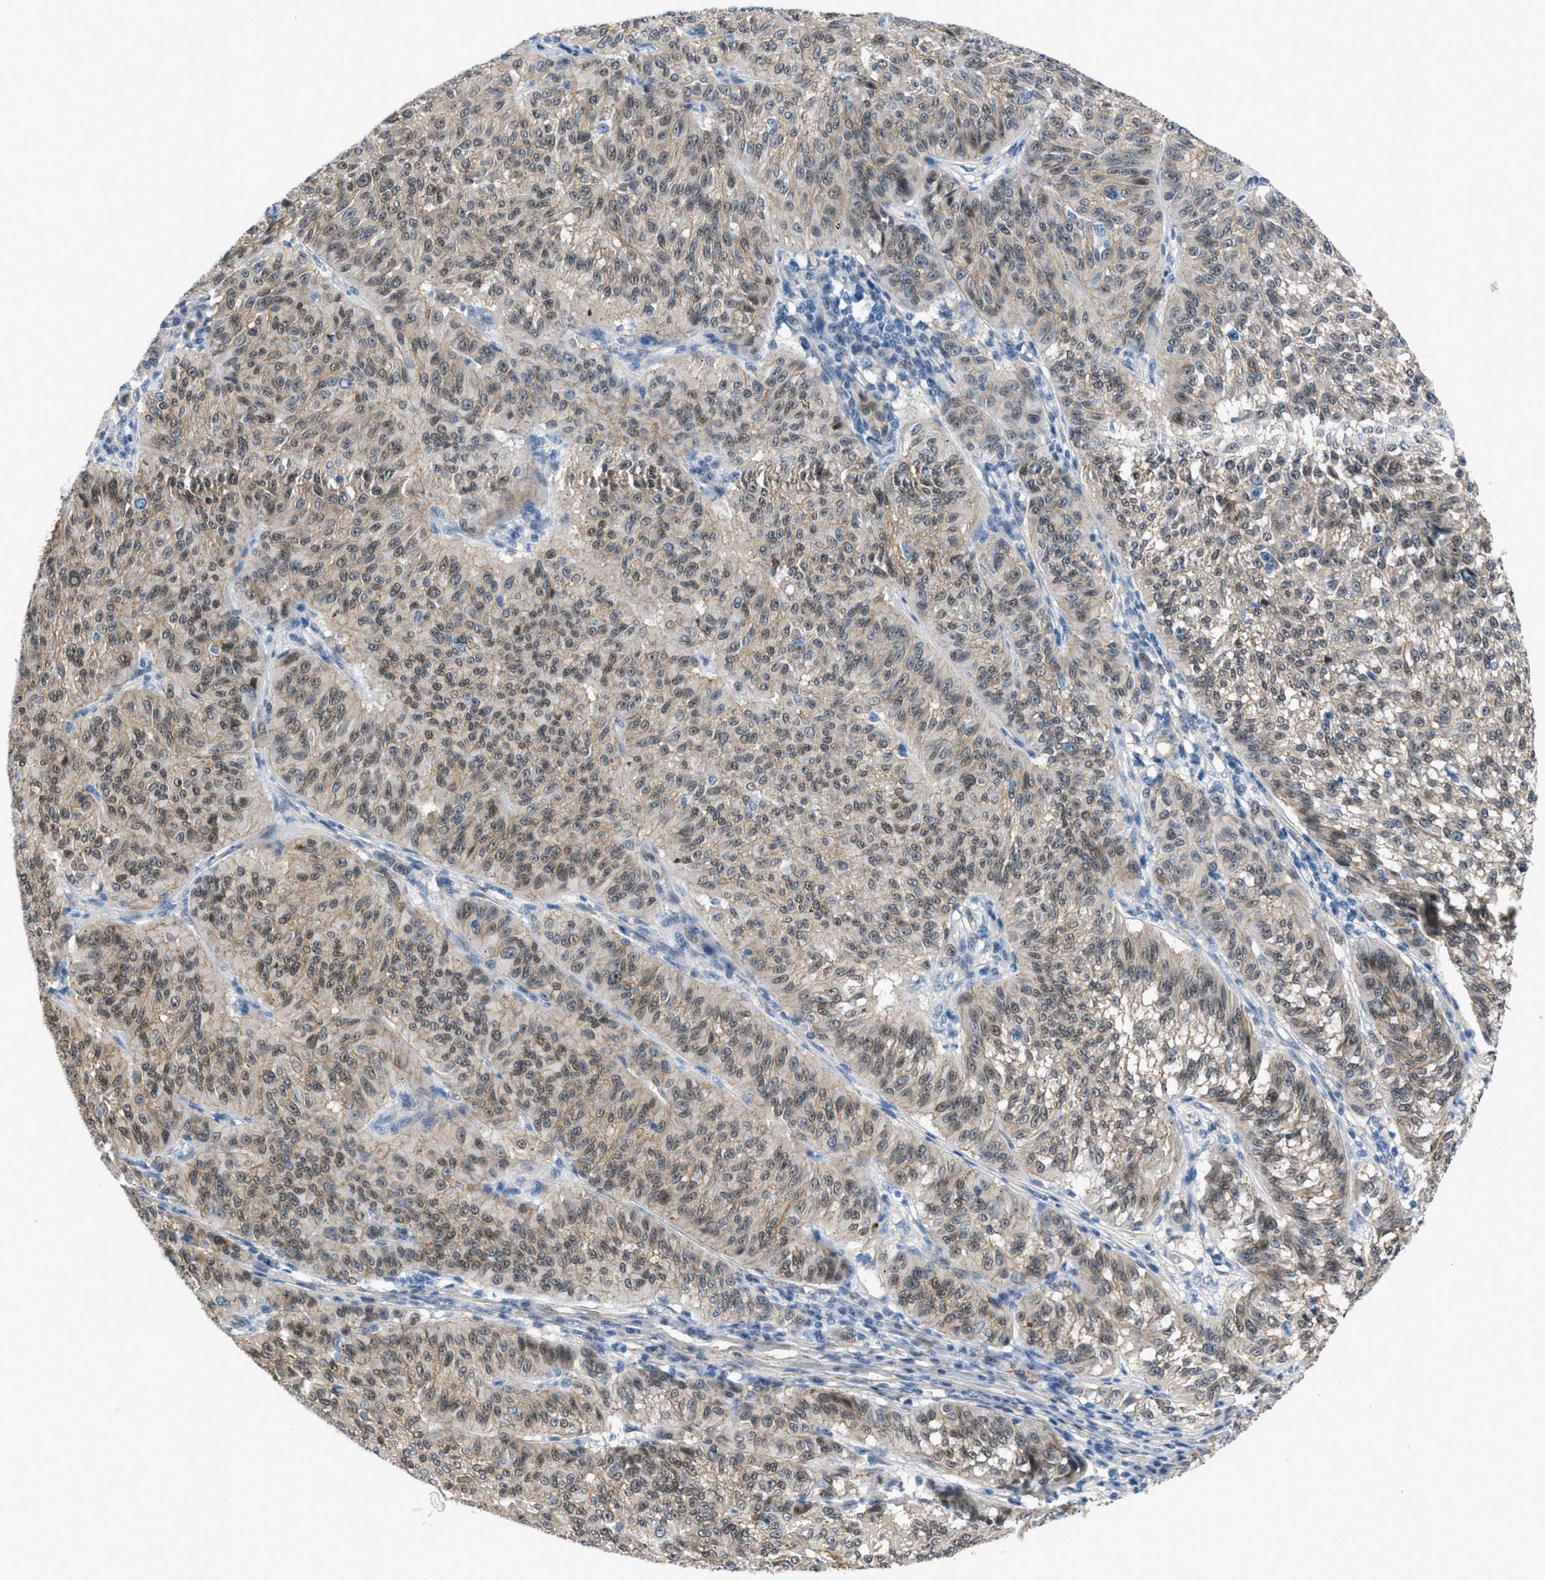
{"staining": {"intensity": "weak", "quantity": "25%-75%", "location": "cytoplasmic/membranous,nuclear"}, "tissue": "melanoma", "cell_type": "Tumor cells", "image_type": "cancer", "snomed": [{"axis": "morphology", "description": "Malignant melanoma, NOS"}, {"axis": "topography", "description": "Skin"}], "caption": "Immunohistochemistry of malignant melanoma shows low levels of weak cytoplasmic/membranous and nuclear positivity in about 25%-75% of tumor cells. The protein is stained brown, and the nuclei are stained in blue (DAB IHC with brightfield microscopy, high magnification).", "gene": "FBN1", "patient": {"sex": "female", "age": 72}}